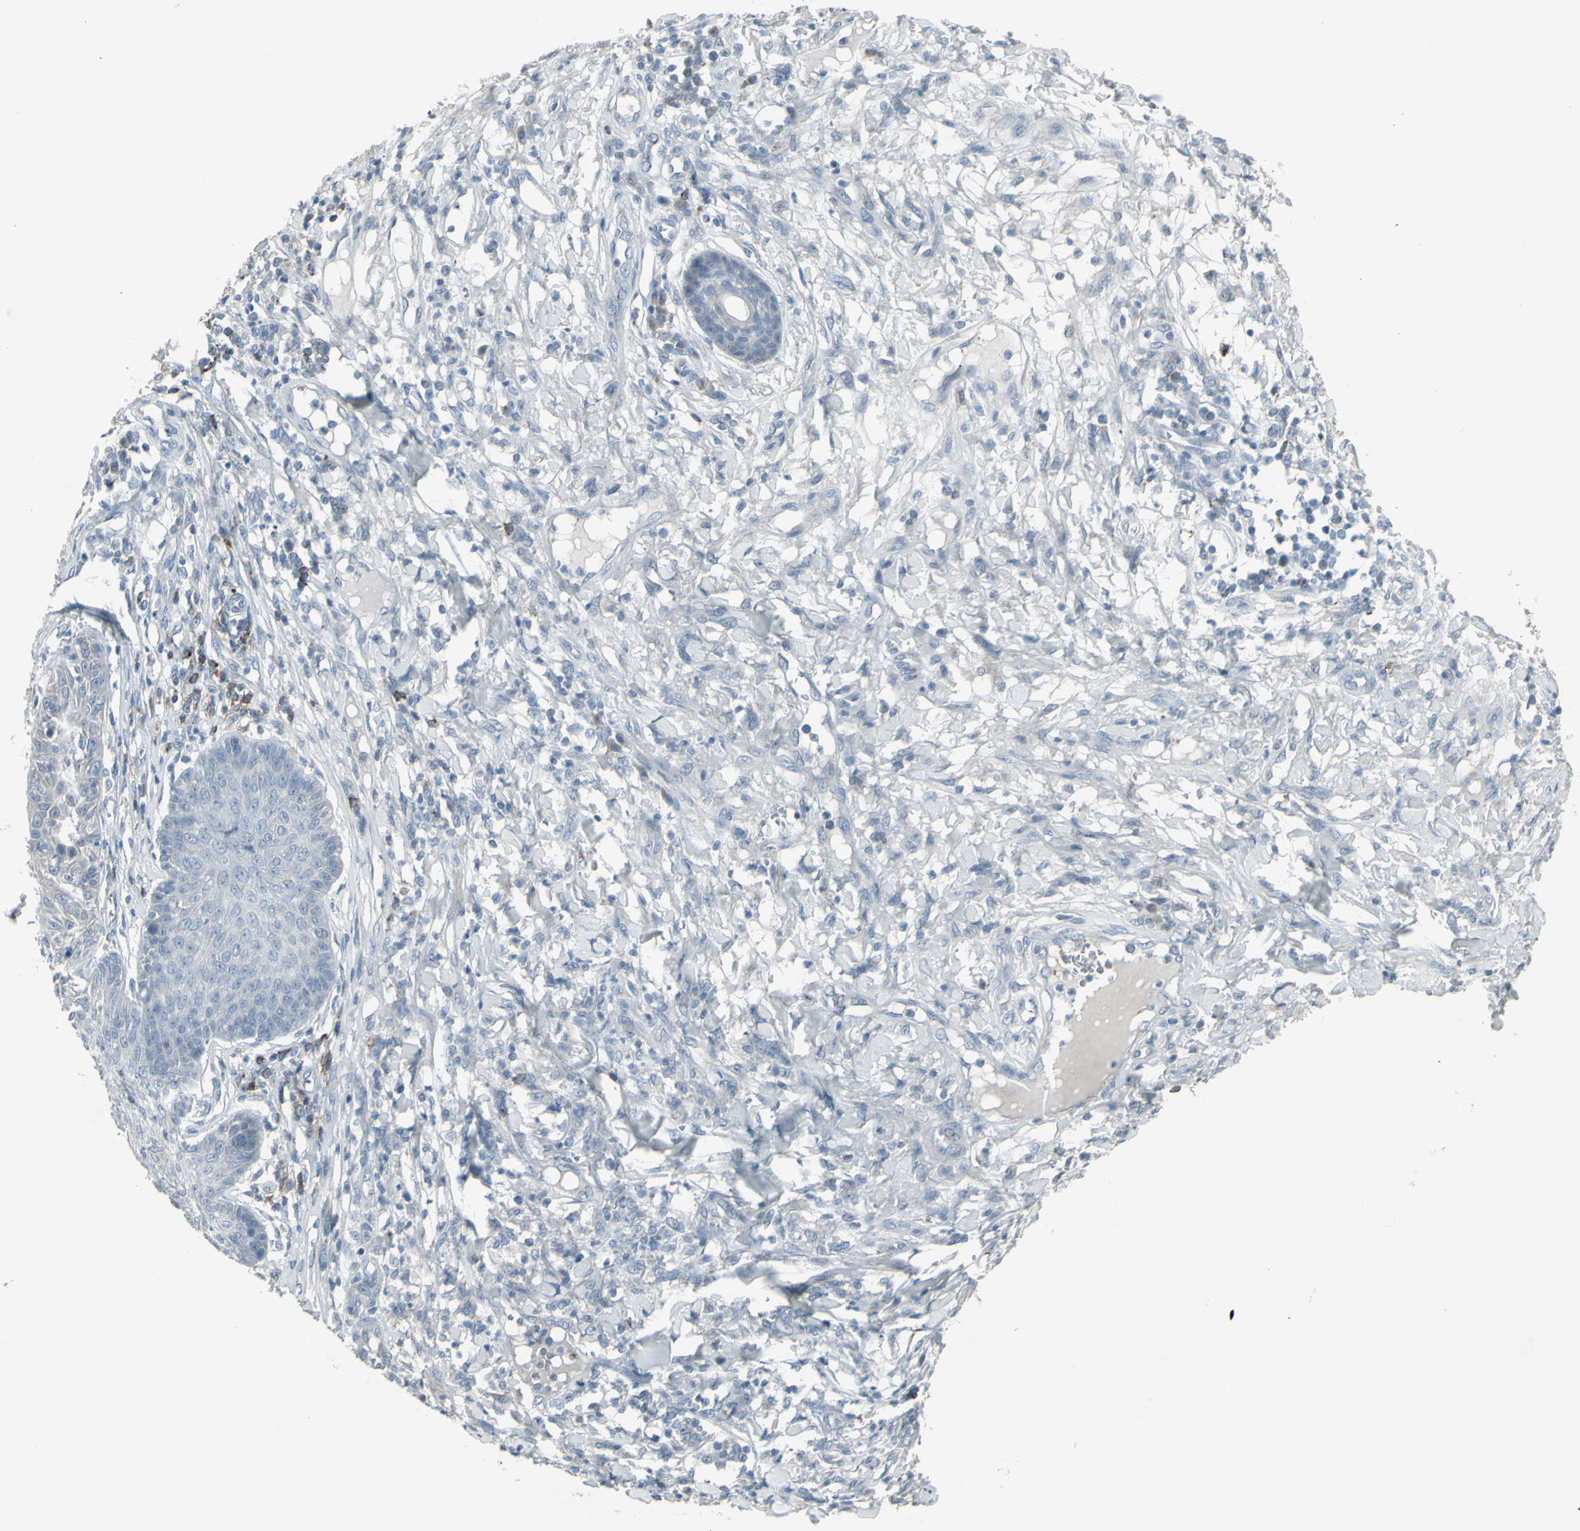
{"staining": {"intensity": "negative", "quantity": "none", "location": "none"}, "tissue": "skin cancer", "cell_type": "Tumor cells", "image_type": "cancer", "snomed": [{"axis": "morphology", "description": "Squamous cell carcinoma, NOS"}, {"axis": "topography", "description": "Skin"}], "caption": "High magnification brightfield microscopy of skin cancer (squamous cell carcinoma) stained with DAB (brown) and counterstained with hematoxylin (blue): tumor cells show no significant positivity.", "gene": "CD79B", "patient": {"sex": "female", "age": 78}}